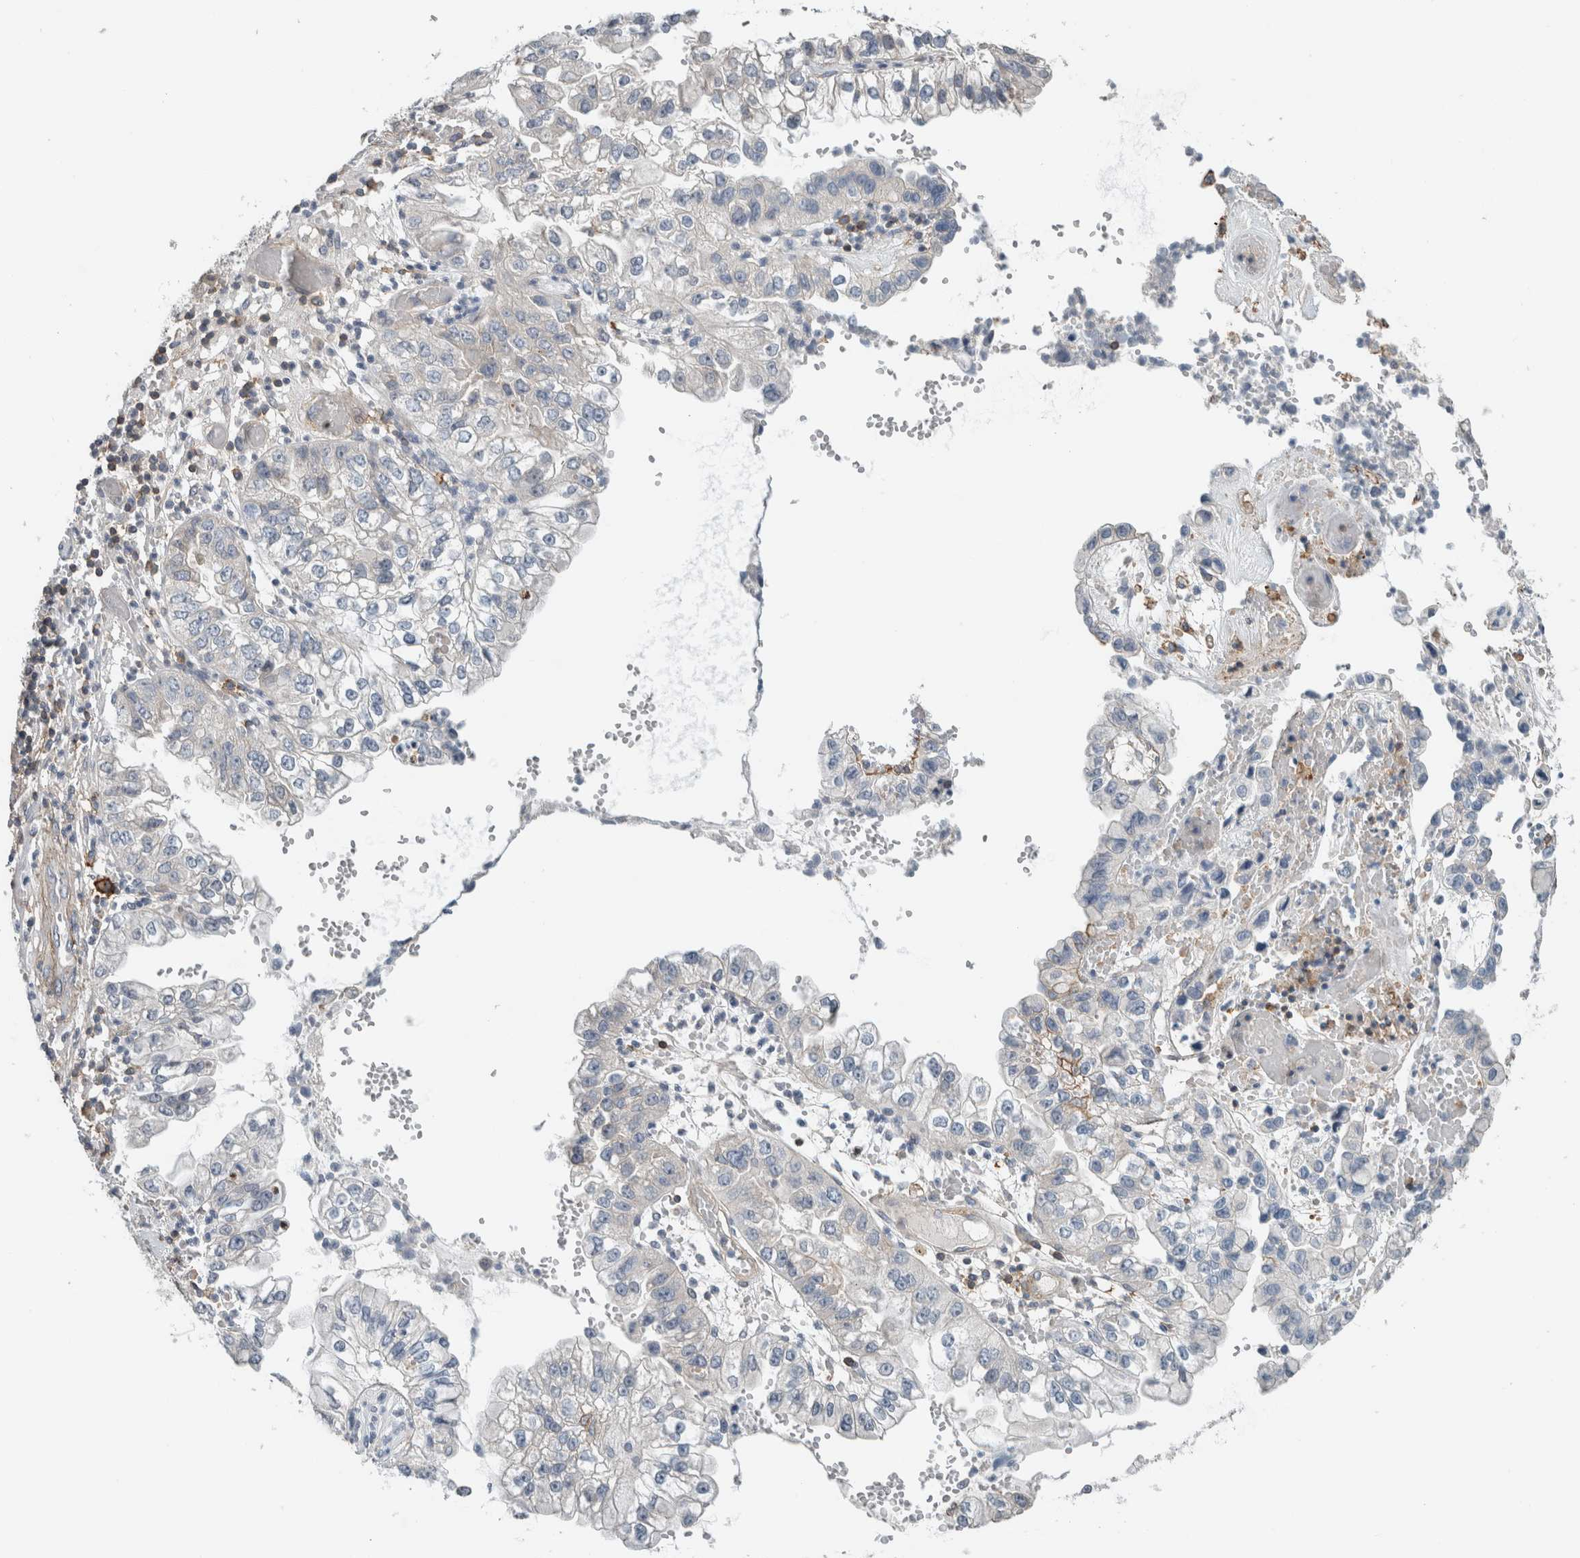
{"staining": {"intensity": "negative", "quantity": "none", "location": "none"}, "tissue": "liver cancer", "cell_type": "Tumor cells", "image_type": "cancer", "snomed": [{"axis": "morphology", "description": "Cholangiocarcinoma"}, {"axis": "topography", "description": "Liver"}], "caption": "Tumor cells are negative for protein expression in human liver cholangiocarcinoma.", "gene": "ERCC6L2", "patient": {"sex": "female", "age": 79}}